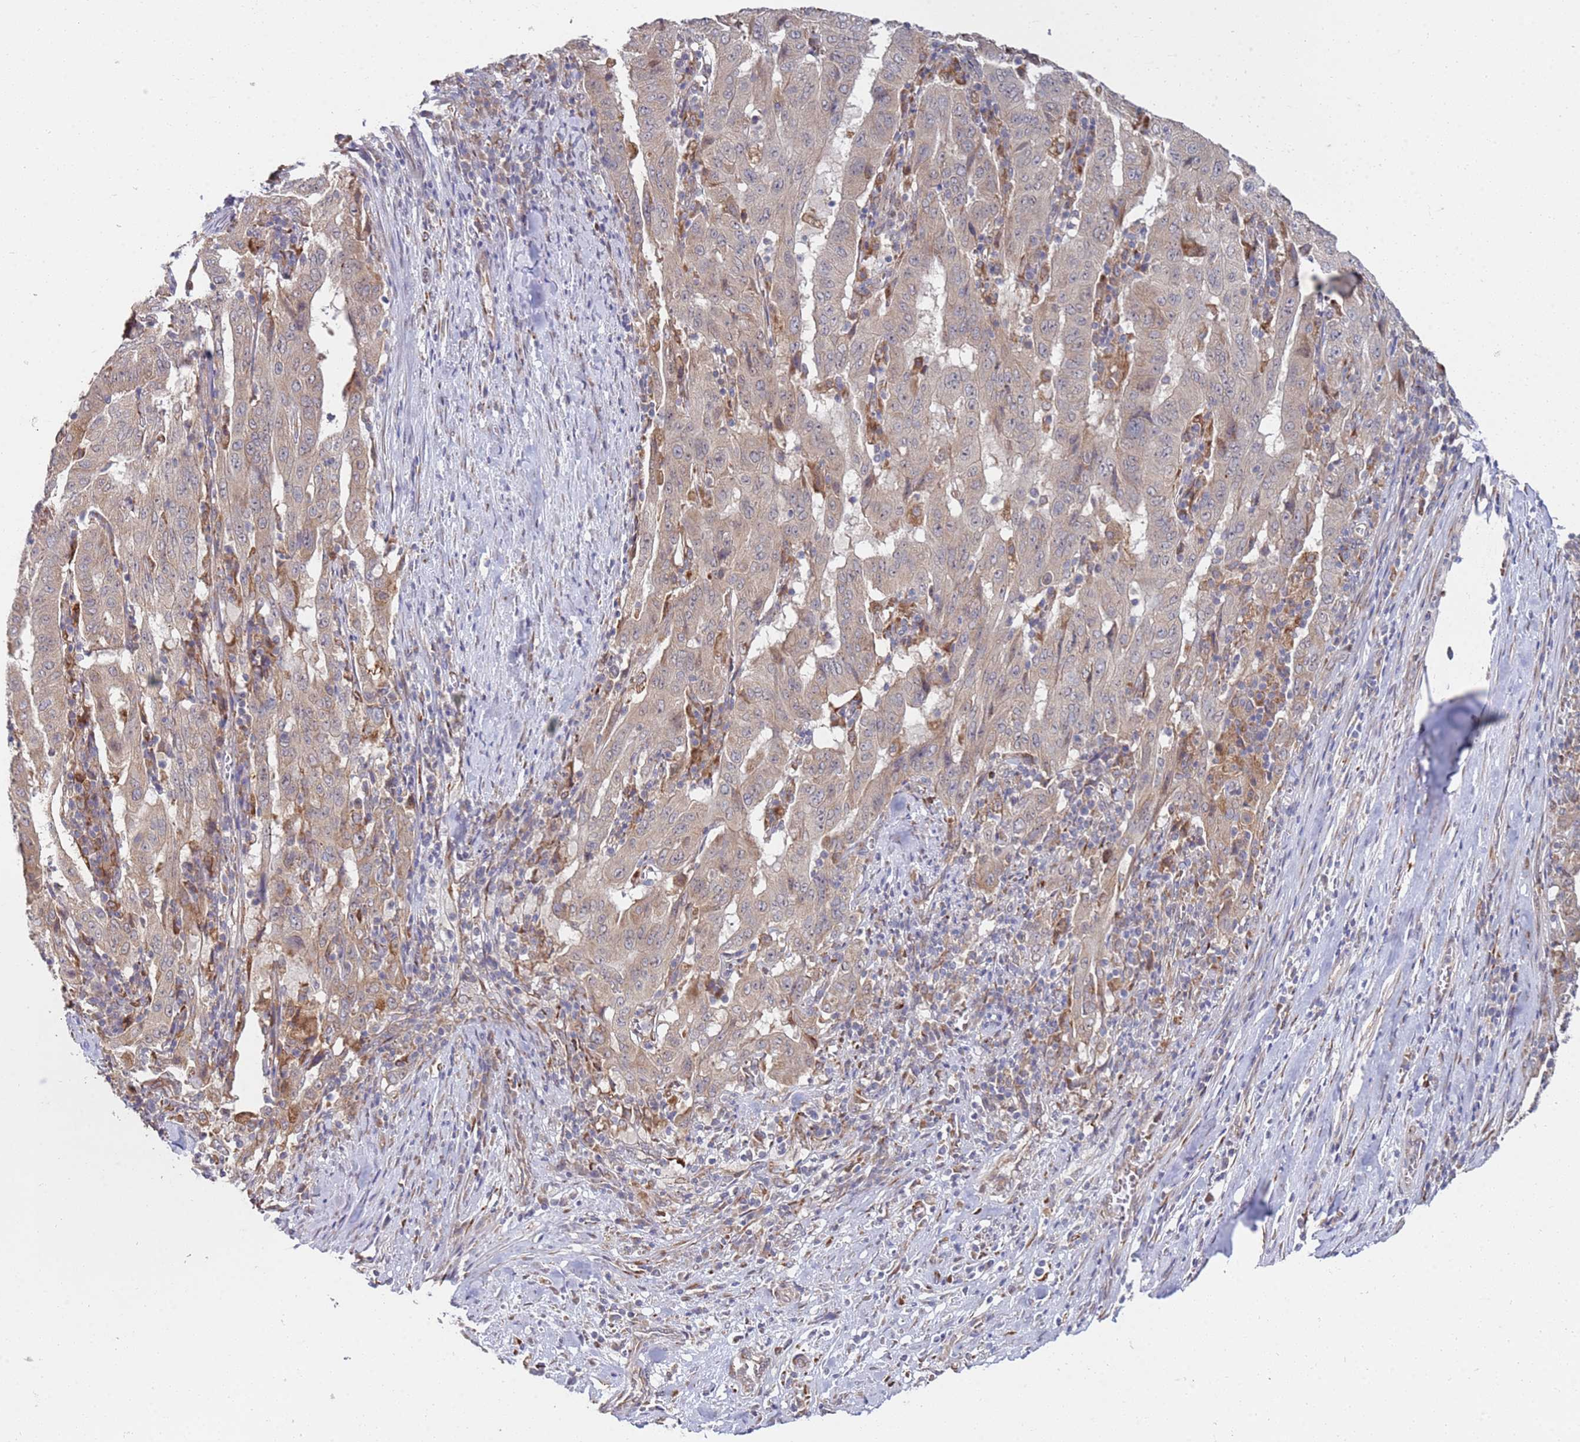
{"staining": {"intensity": "weak", "quantity": "25%-75%", "location": "cytoplasmic/membranous"}, "tissue": "pancreatic cancer", "cell_type": "Tumor cells", "image_type": "cancer", "snomed": [{"axis": "morphology", "description": "Adenocarcinoma, NOS"}, {"axis": "topography", "description": "Pancreas"}], "caption": "Pancreatic adenocarcinoma tissue shows weak cytoplasmic/membranous expression in about 25%-75% of tumor cells", "gene": "VRK2", "patient": {"sex": "male", "age": 63}}